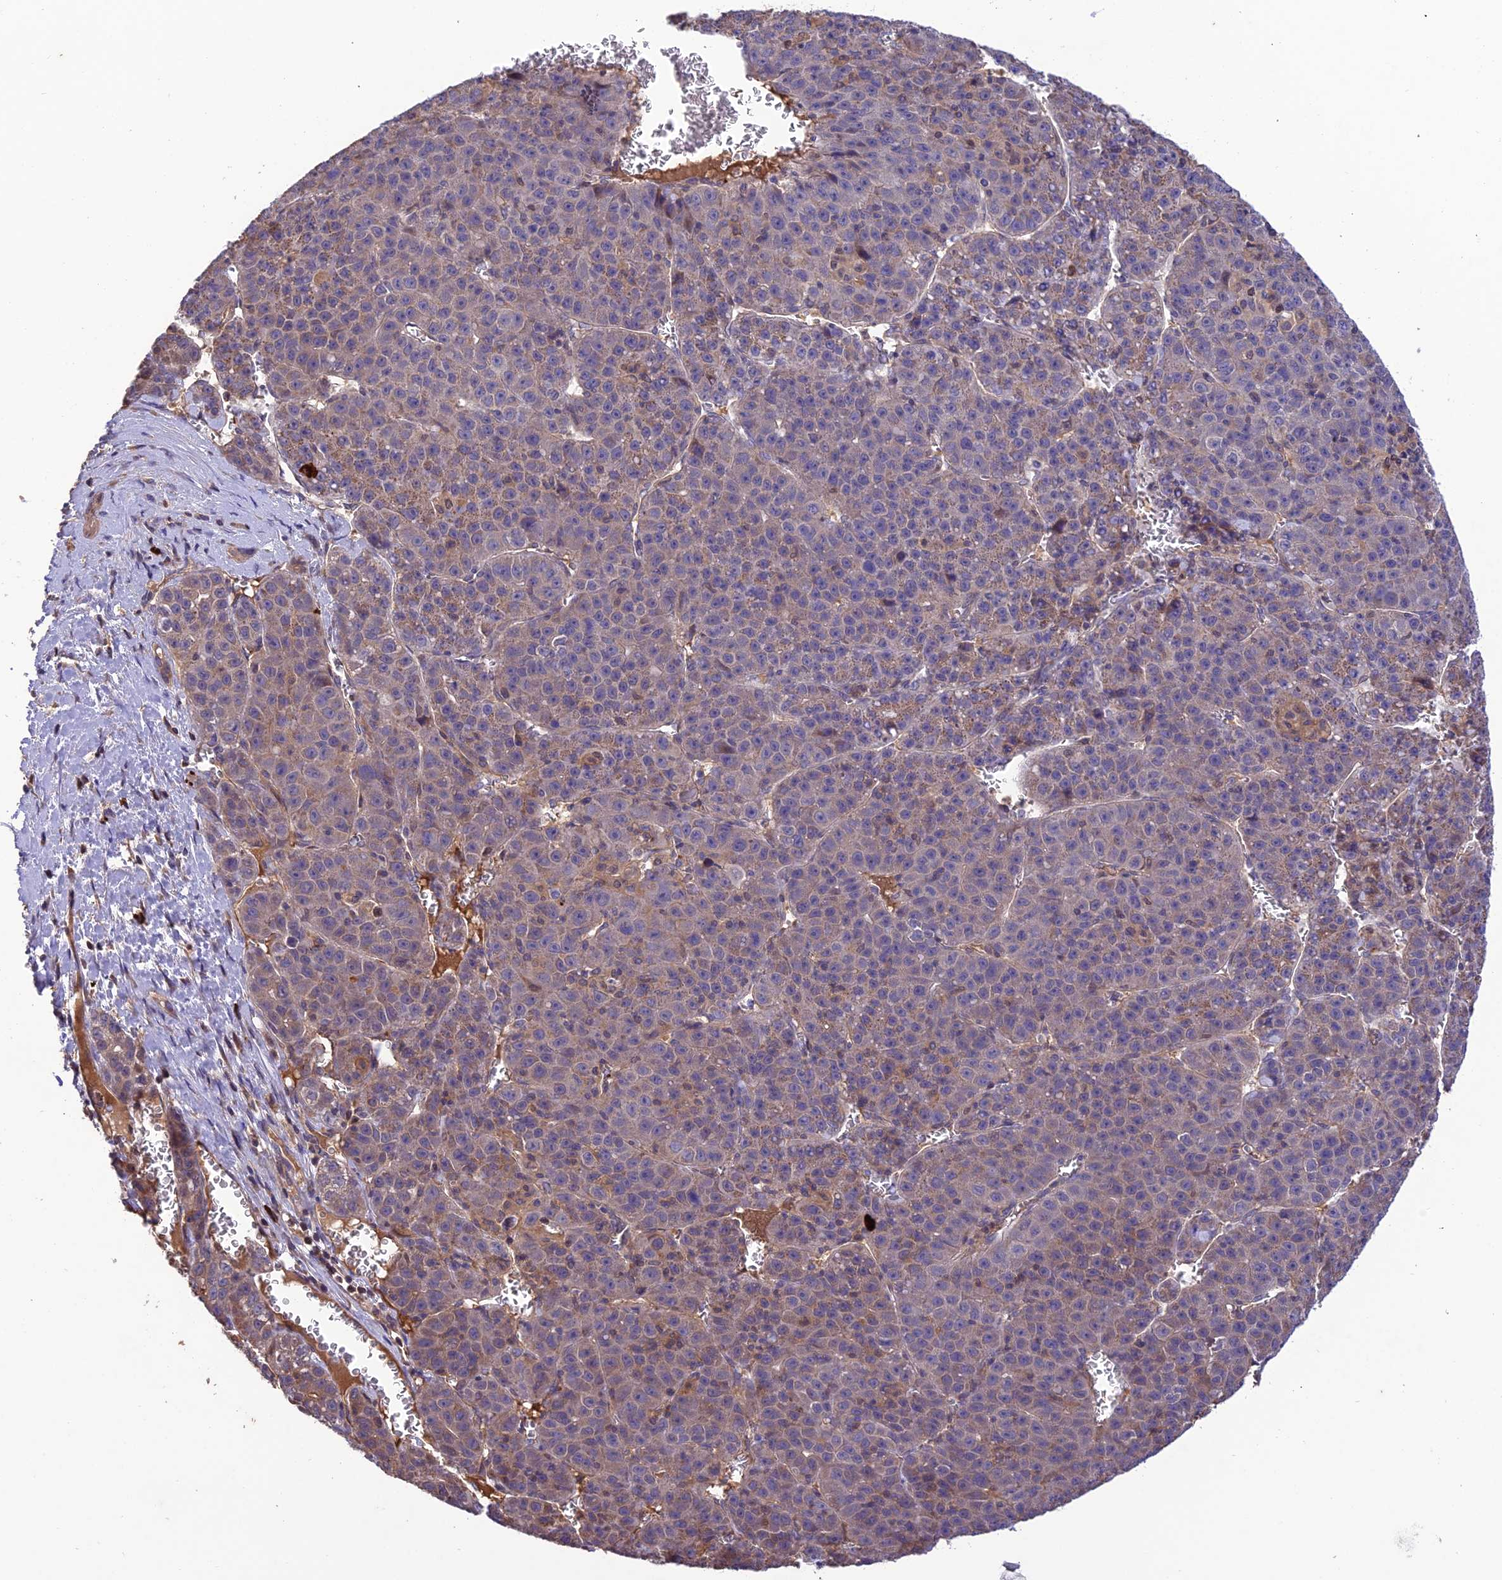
{"staining": {"intensity": "weak", "quantity": "<25%", "location": "cytoplasmic/membranous"}, "tissue": "liver cancer", "cell_type": "Tumor cells", "image_type": "cancer", "snomed": [{"axis": "morphology", "description": "Carcinoma, Hepatocellular, NOS"}, {"axis": "topography", "description": "Liver"}], "caption": "The immunohistochemistry (IHC) histopathology image has no significant expression in tumor cells of liver cancer tissue.", "gene": "MIOS", "patient": {"sex": "female", "age": 53}}